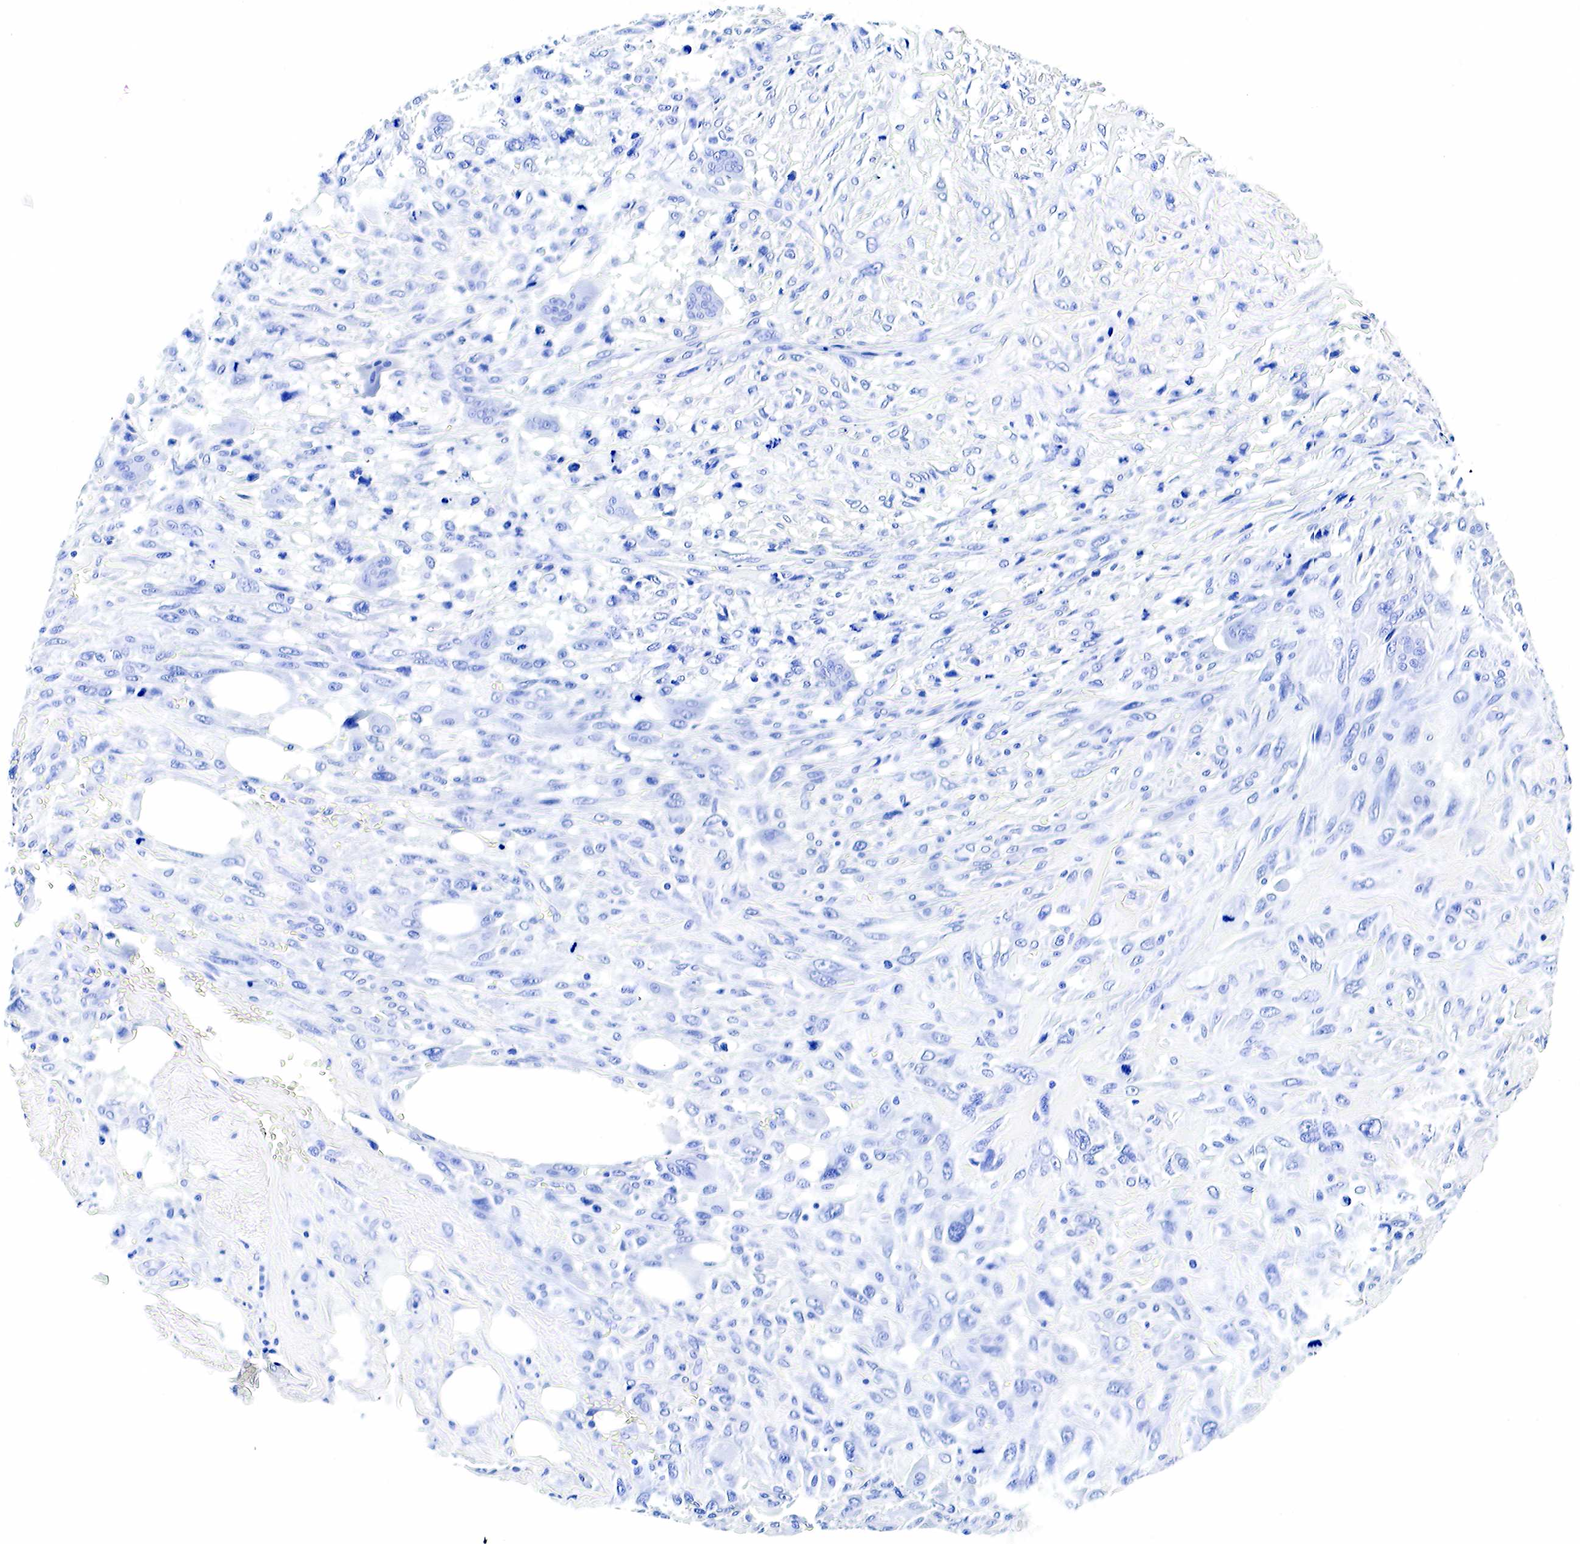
{"staining": {"intensity": "negative", "quantity": "none", "location": "none"}, "tissue": "breast cancer", "cell_type": "Tumor cells", "image_type": "cancer", "snomed": [{"axis": "morphology", "description": "Neoplasm, malignant, NOS"}, {"axis": "topography", "description": "Breast"}], "caption": "The immunohistochemistry (IHC) micrograph has no significant positivity in tumor cells of neoplasm (malignant) (breast) tissue.", "gene": "GAST", "patient": {"sex": "female", "age": 50}}